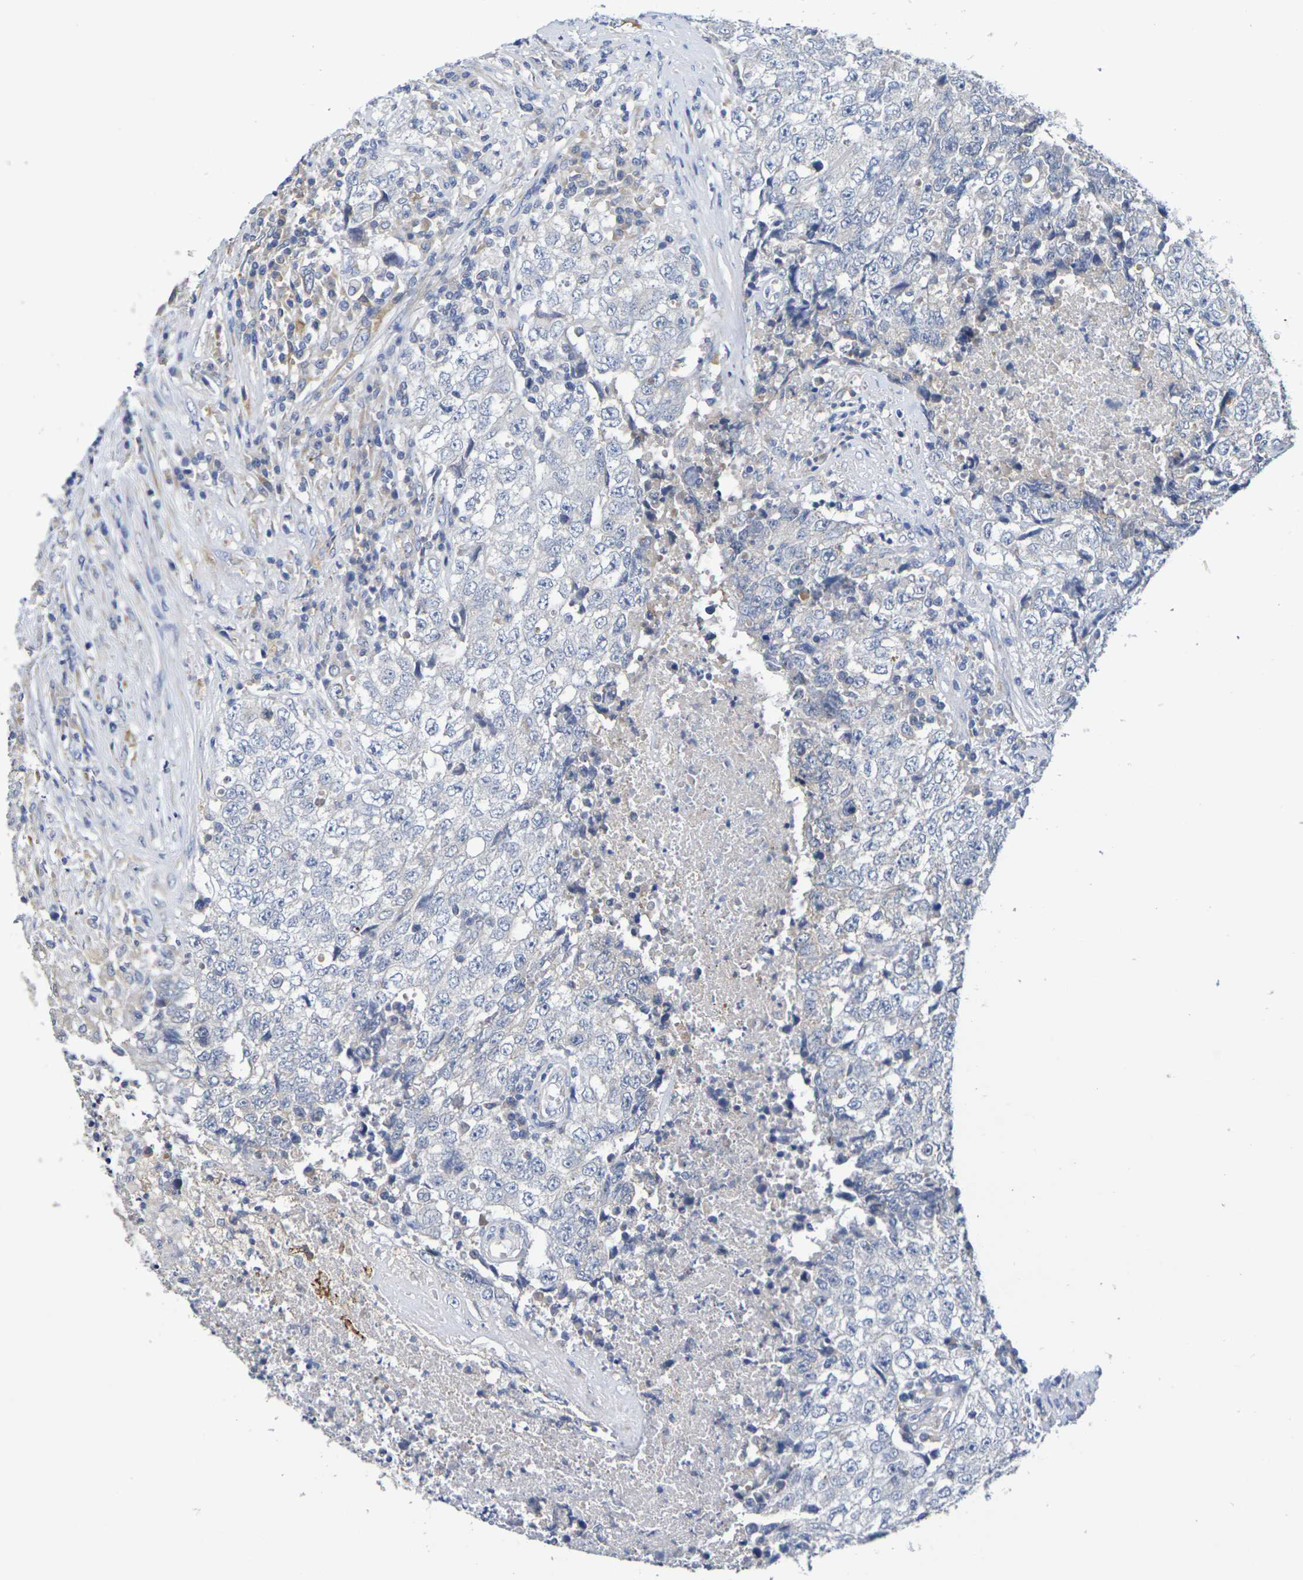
{"staining": {"intensity": "negative", "quantity": "none", "location": "none"}, "tissue": "testis cancer", "cell_type": "Tumor cells", "image_type": "cancer", "snomed": [{"axis": "morphology", "description": "Necrosis, NOS"}, {"axis": "morphology", "description": "Carcinoma, Embryonal, NOS"}, {"axis": "topography", "description": "Testis"}], "caption": "A high-resolution photomicrograph shows IHC staining of testis cancer, which reveals no significant staining in tumor cells.", "gene": "SDC4", "patient": {"sex": "male", "age": 19}}